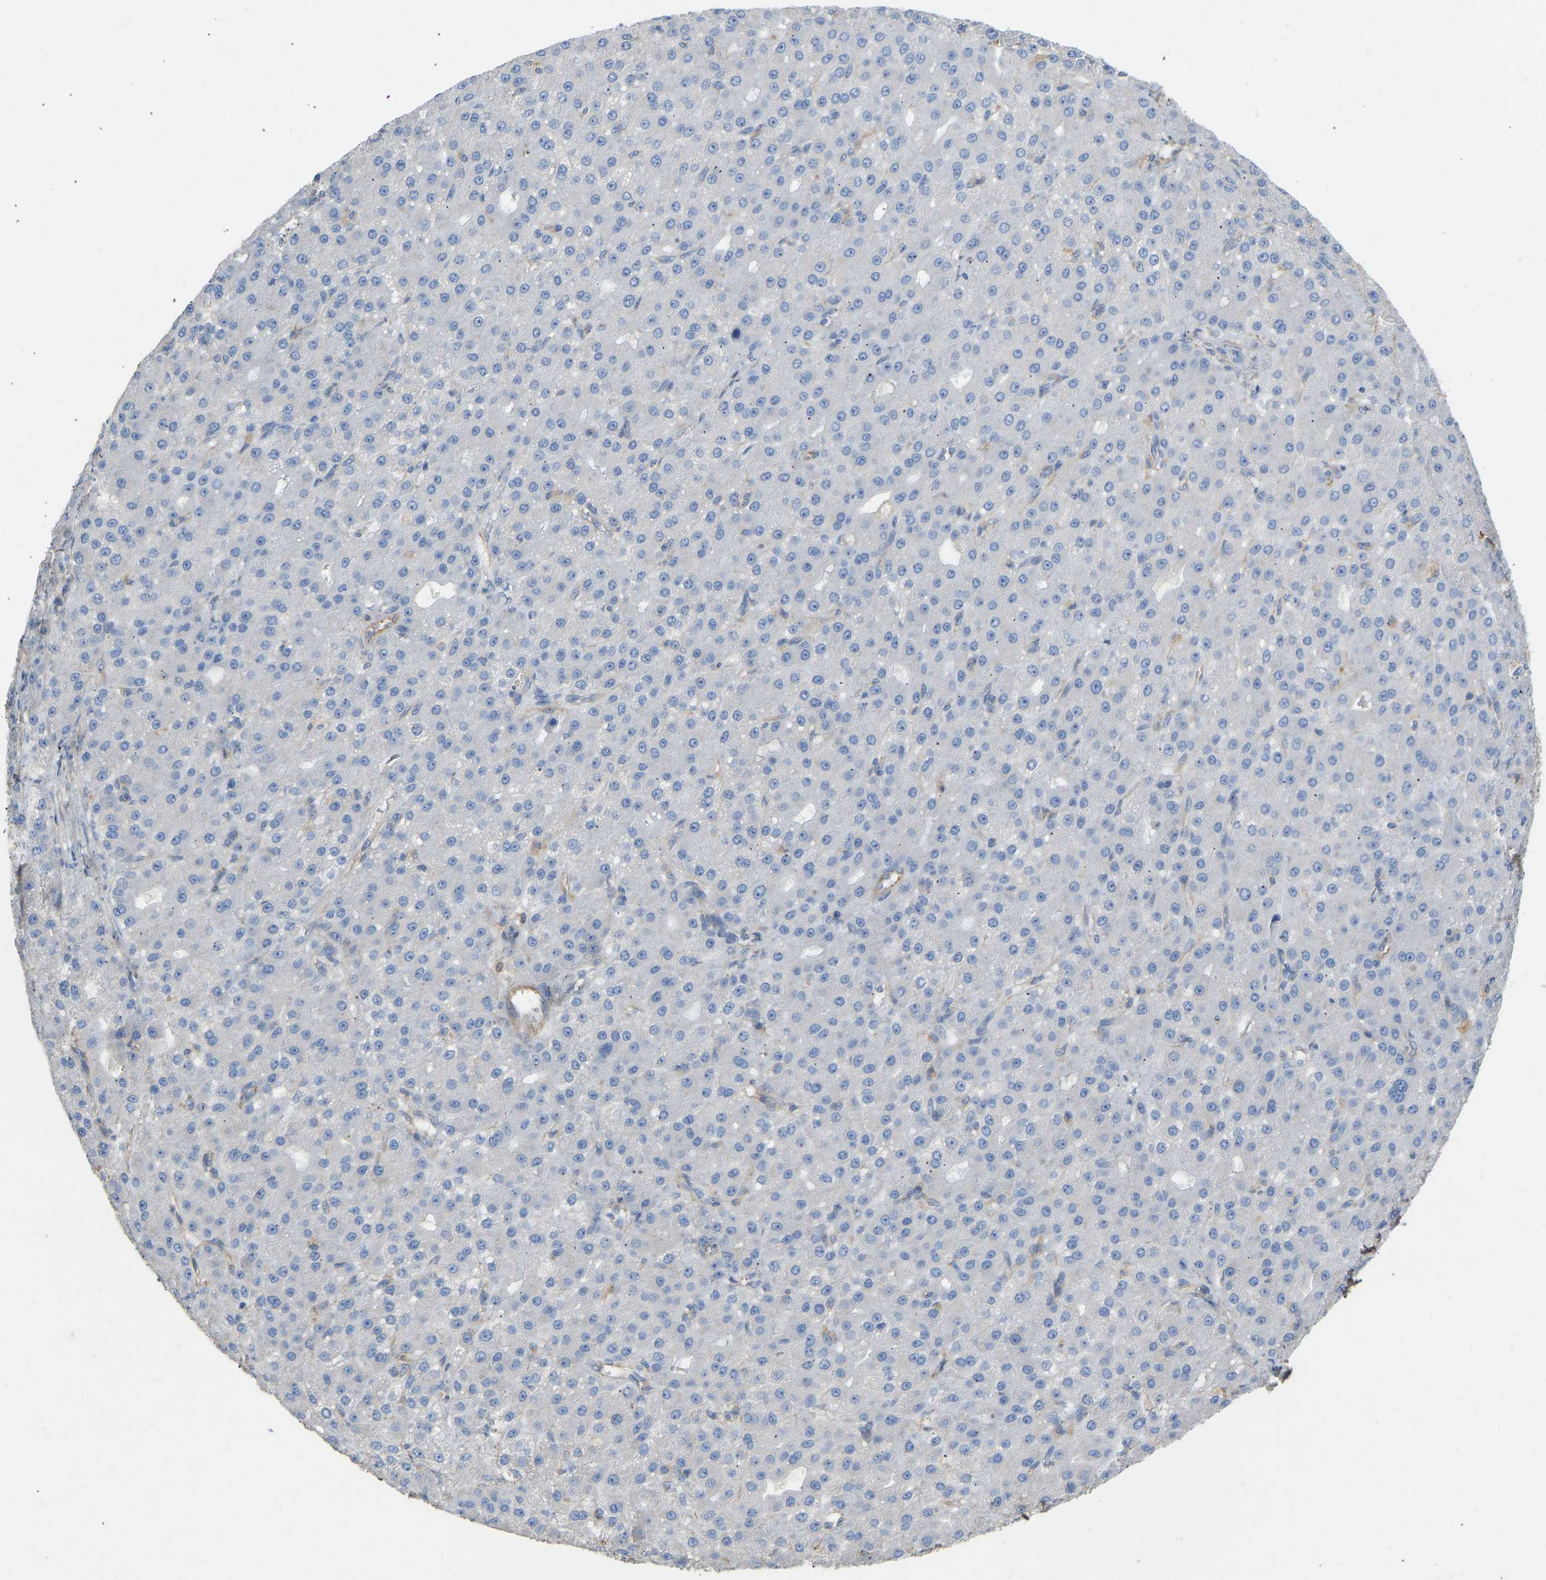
{"staining": {"intensity": "moderate", "quantity": "<25%", "location": "cytoplasmic/membranous"}, "tissue": "liver cancer", "cell_type": "Tumor cells", "image_type": "cancer", "snomed": [{"axis": "morphology", "description": "Carcinoma, Hepatocellular, NOS"}, {"axis": "topography", "description": "Liver"}], "caption": "Liver cancer was stained to show a protein in brown. There is low levels of moderate cytoplasmic/membranous positivity in about <25% of tumor cells.", "gene": "TECTA", "patient": {"sex": "male", "age": 67}}